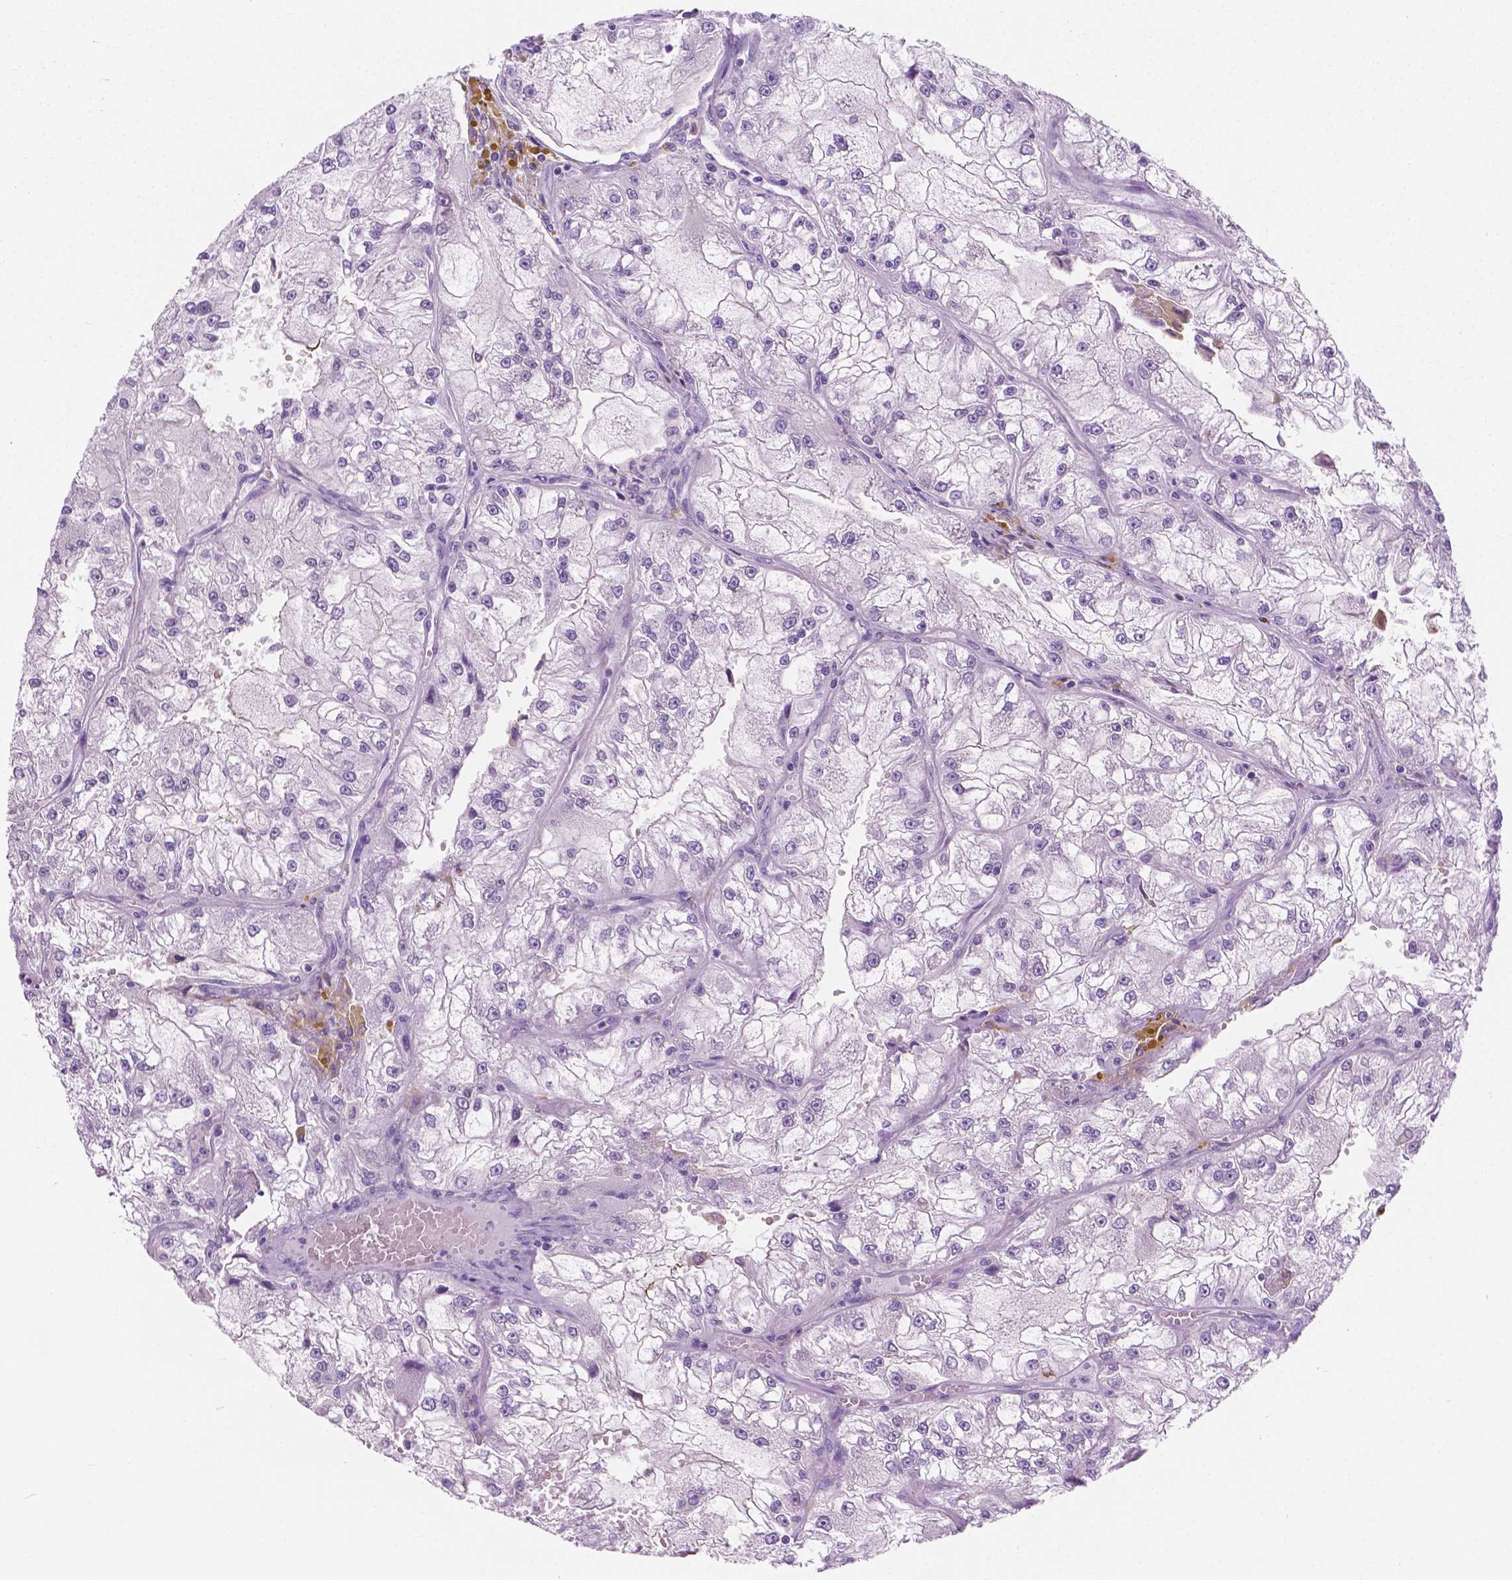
{"staining": {"intensity": "negative", "quantity": "none", "location": "none"}, "tissue": "renal cancer", "cell_type": "Tumor cells", "image_type": "cancer", "snomed": [{"axis": "morphology", "description": "Adenocarcinoma, NOS"}, {"axis": "topography", "description": "Kidney"}], "caption": "Immunohistochemistry (IHC) of human renal cancer reveals no expression in tumor cells.", "gene": "EPPK1", "patient": {"sex": "female", "age": 72}}